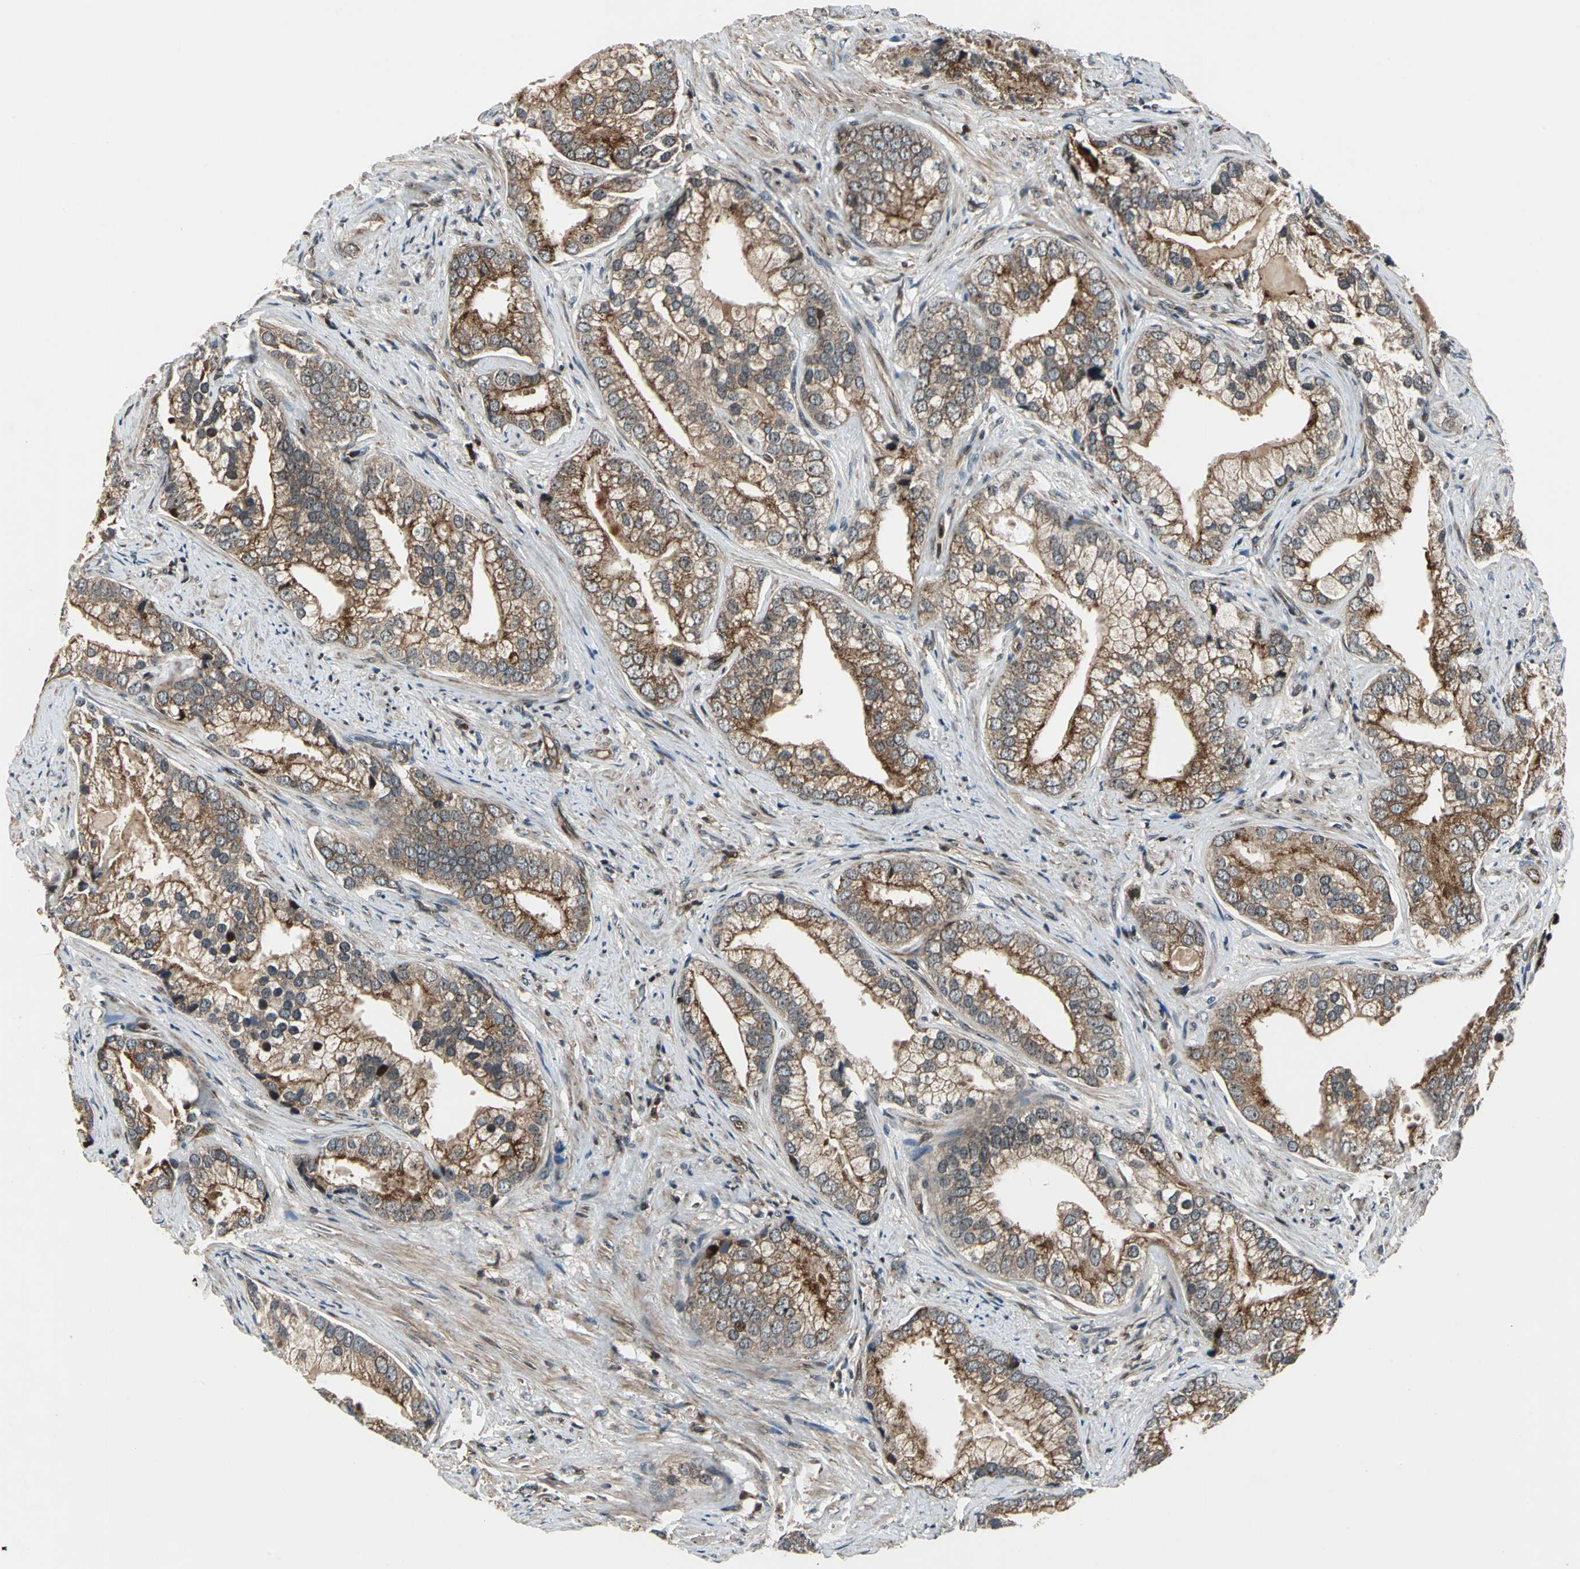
{"staining": {"intensity": "moderate", "quantity": ">75%", "location": "cytoplasmic/membranous"}, "tissue": "prostate cancer", "cell_type": "Tumor cells", "image_type": "cancer", "snomed": [{"axis": "morphology", "description": "Adenocarcinoma, Low grade"}, {"axis": "topography", "description": "Prostate"}], "caption": "This is a micrograph of IHC staining of low-grade adenocarcinoma (prostate), which shows moderate expression in the cytoplasmic/membranous of tumor cells.", "gene": "AATF", "patient": {"sex": "male", "age": 71}}